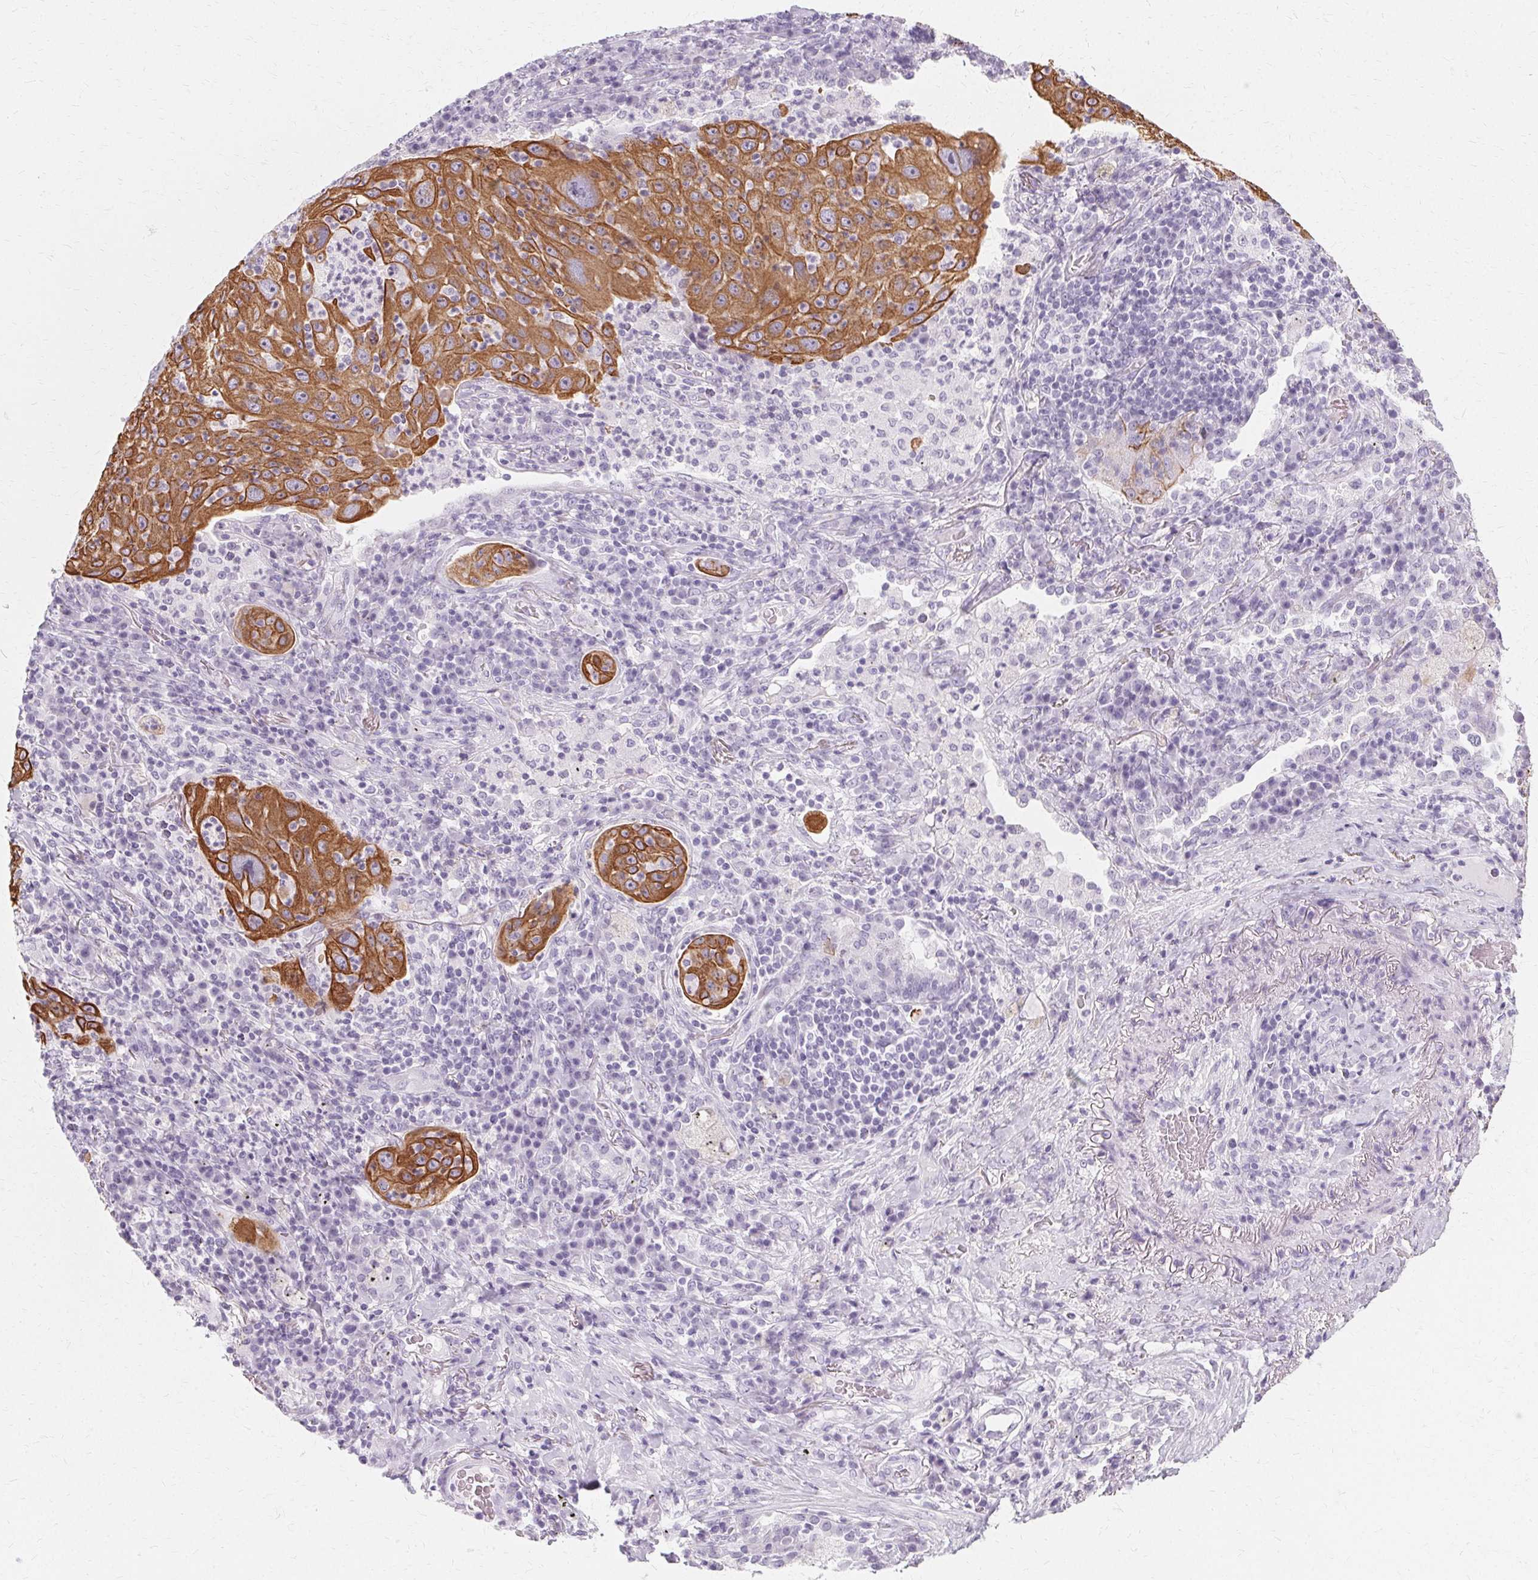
{"staining": {"intensity": "moderate", "quantity": ">75%", "location": "cytoplasmic/membranous"}, "tissue": "lung cancer", "cell_type": "Tumor cells", "image_type": "cancer", "snomed": [{"axis": "morphology", "description": "Squamous cell carcinoma, NOS"}, {"axis": "topography", "description": "Lung"}], "caption": "Lung cancer (squamous cell carcinoma) tissue shows moderate cytoplasmic/membranous expression in about >75% of tumor cells Ihc stains the protein in brown and the nuclei are stained blue.", "gene": "KRT6C", "patient": {"sex": "female", "age": 59}}